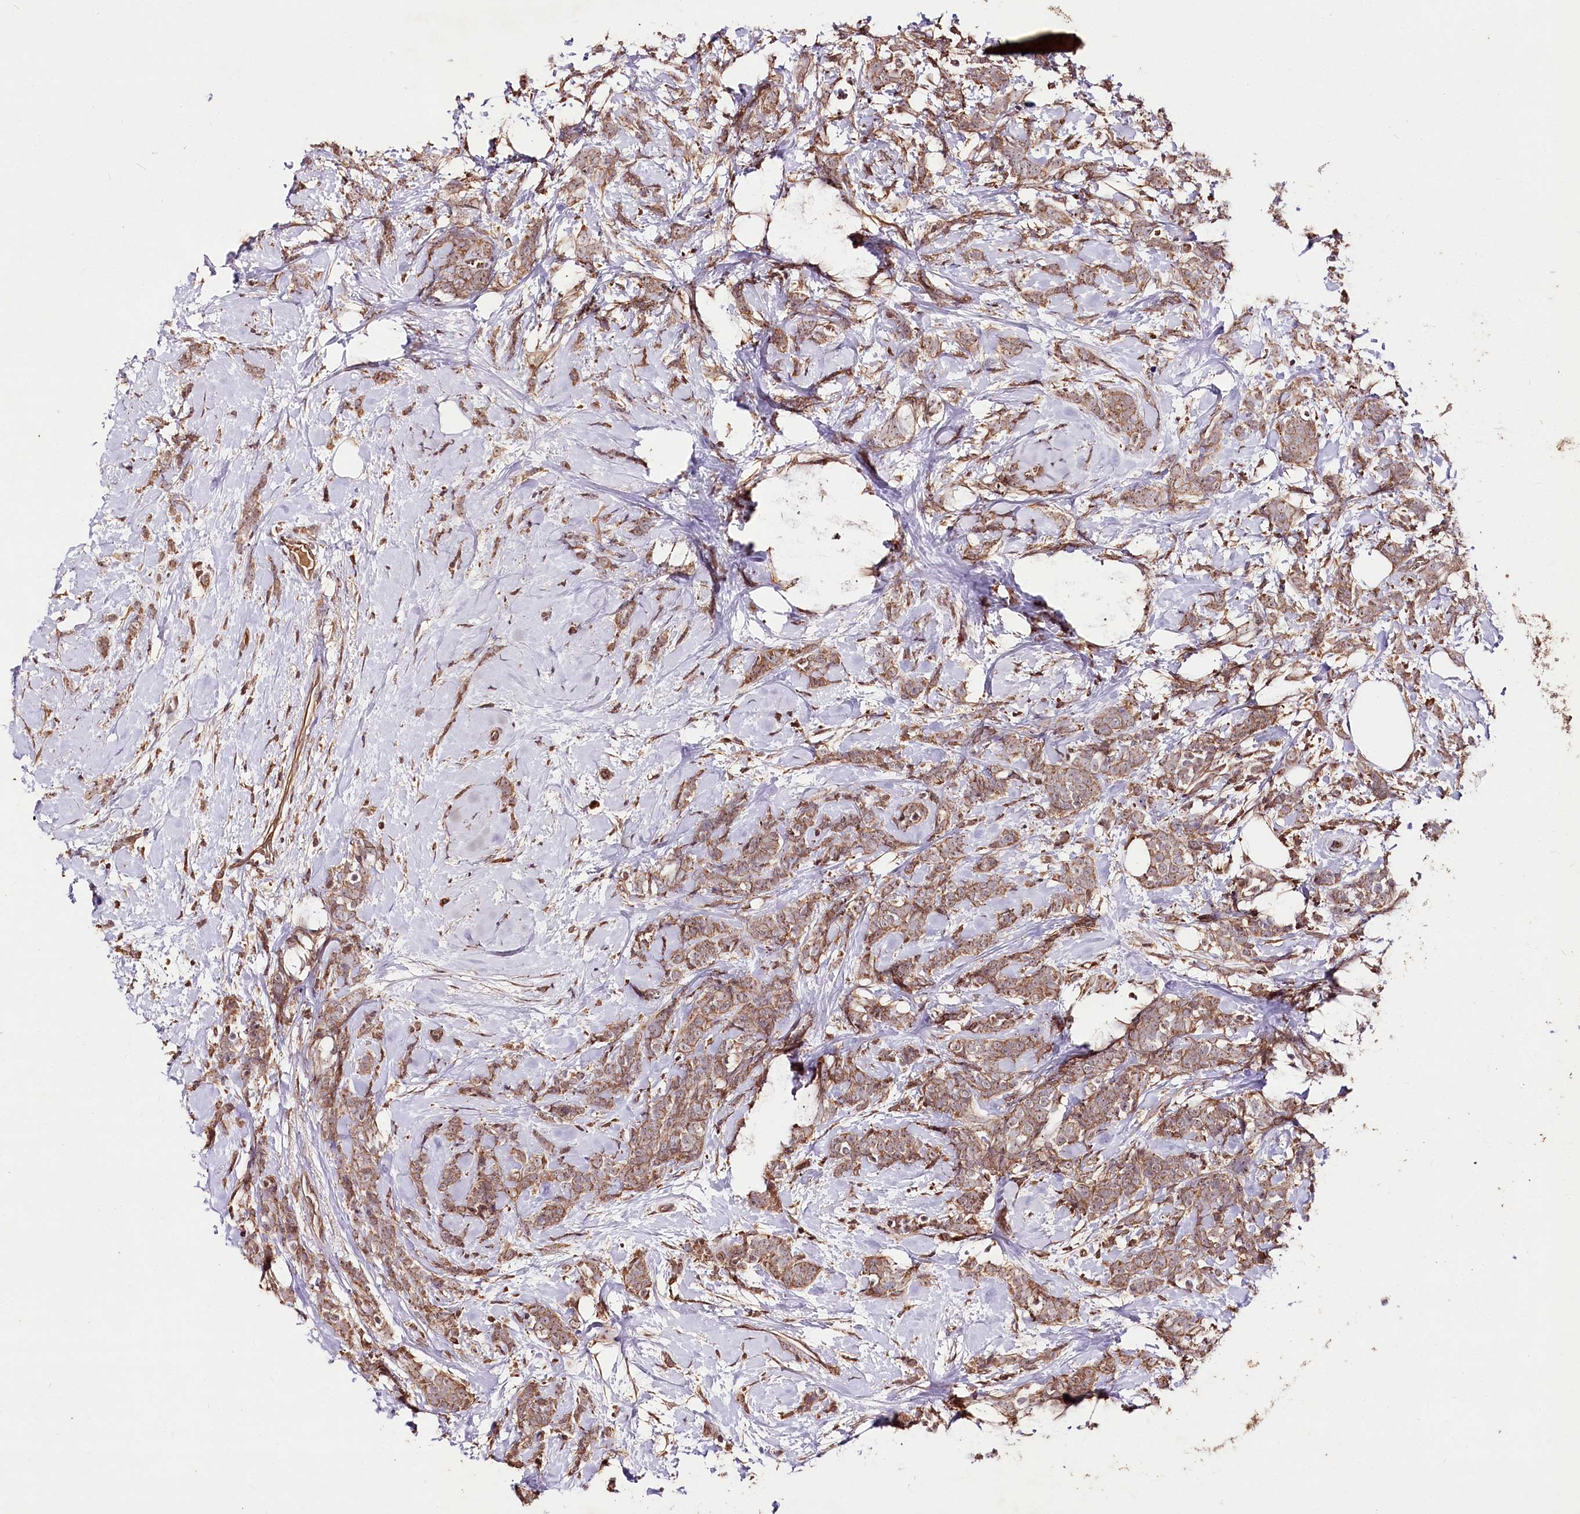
{"staining": {"intensity": "moderate", "quantity": ">75%", "location": "cytoplasmic/membranous,nuclear"}, "tissue": "breast cancer", "cell_type": "Tumor cells", "image_type": "cancer", "snomed": [{"axis": "morphology", "description": "Lobular carcinoma"}, {"axis": "topography", "description": "Breast"}], "caption": "Immunohistochemical staining of breast cancer exhibits moderate cytoplasmic/membranous and nuclear protein staining in about >75% of tumor cells.", "gene": "FAM53B", "patient": {"sex": "female", "age": 58}}